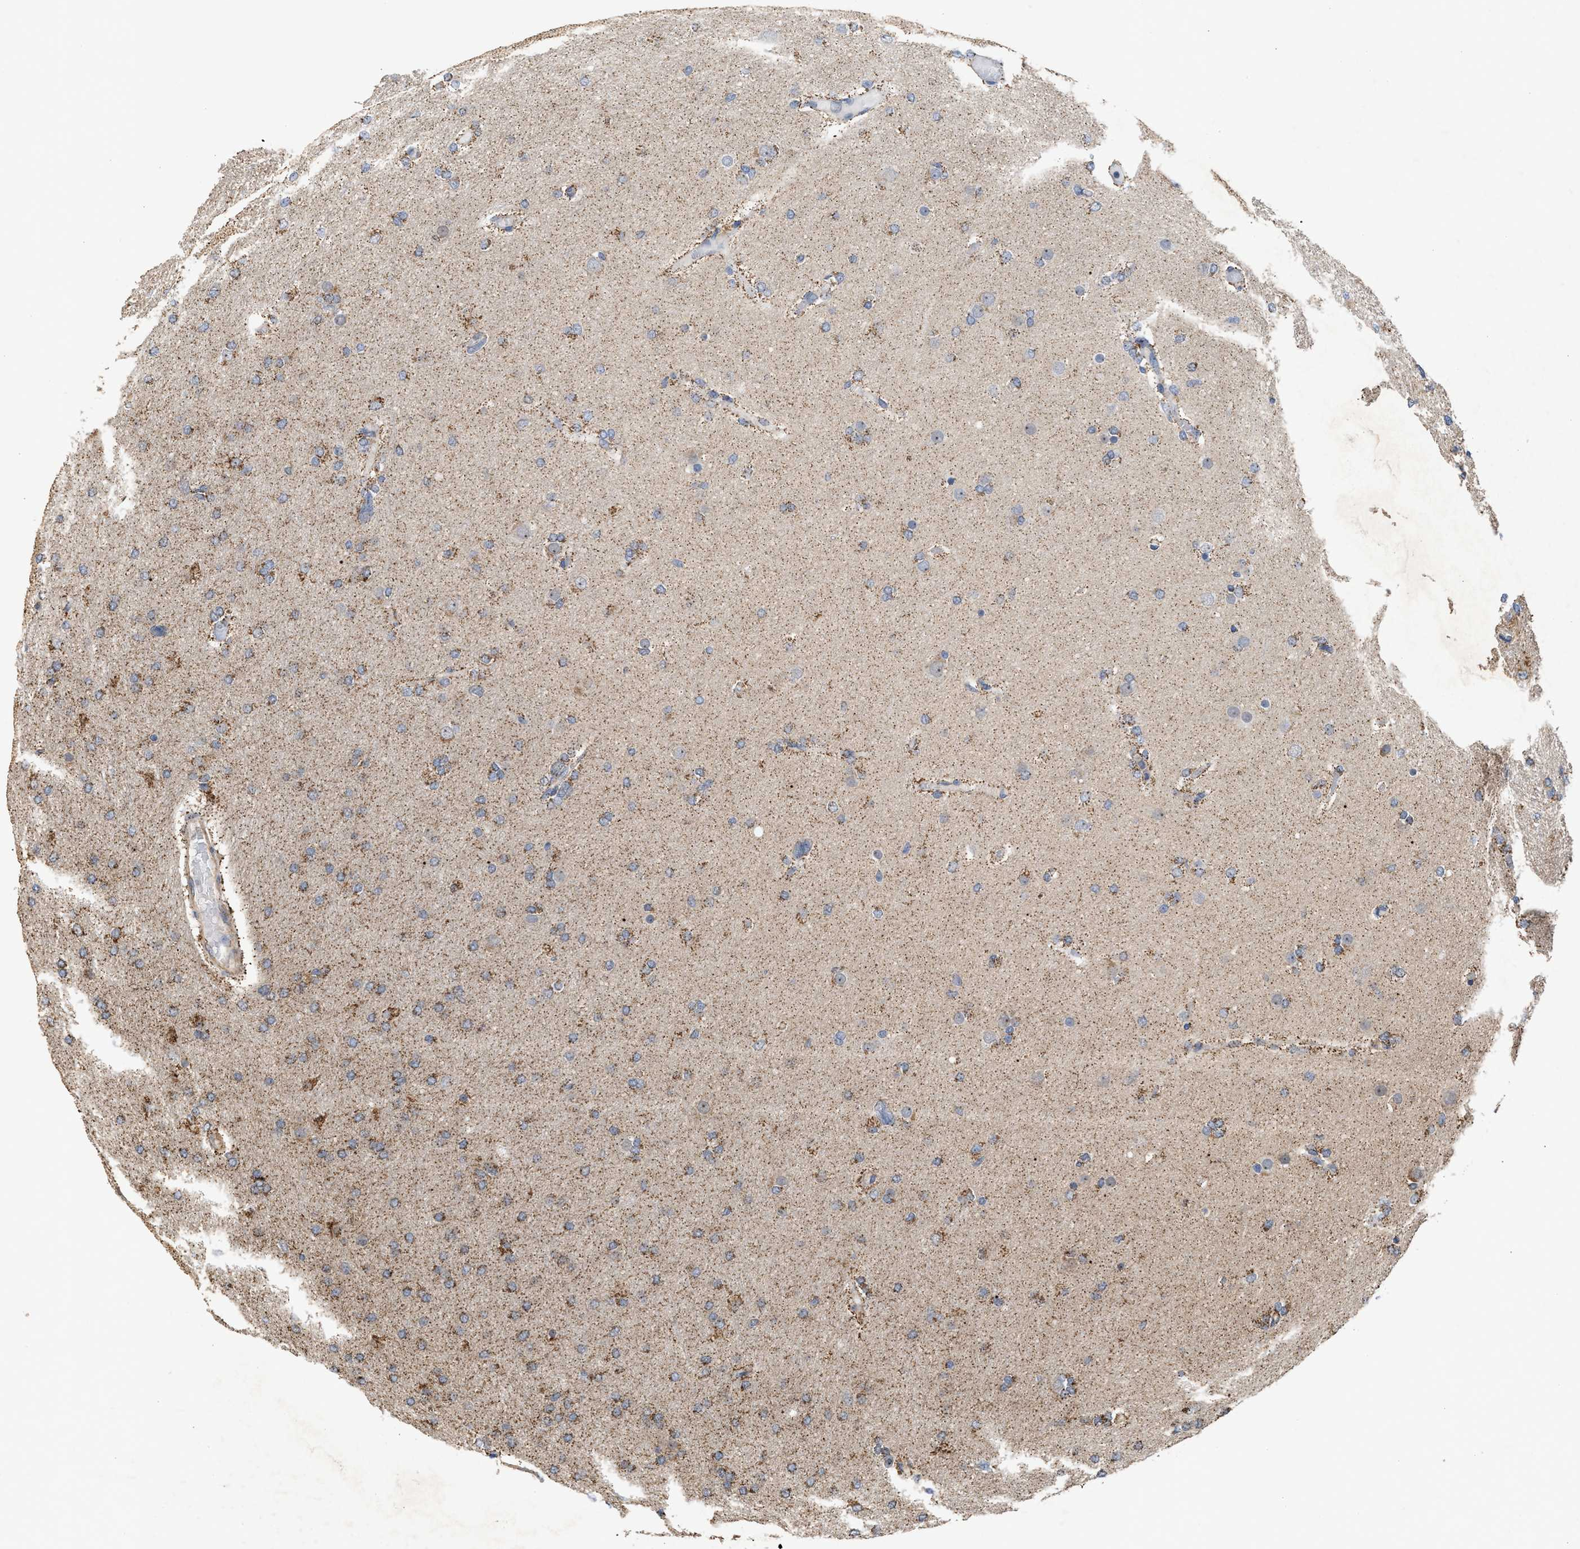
{"staining": {"intensity": "moderate", "quantity": "<25%", "location": "cytoplasmic/membranous"}, "tissue": "glioma", "cell_type": "Tumor cells", "image_type": "cancer", "snomed": [{"axis": "morphology", "description": "Glioma, malignant, High grade"}, {"axis": "topography", "description": "Cerebral cortex"}], "caption": "High-power microscopy captured an immunohistochemistry image of glioma, revealing moderate cytoplasmic/membranous expression in approximately <25% of tumor cells.", "gene": "EXOSC2", "patient": {"sex": "female", "age": 36}}